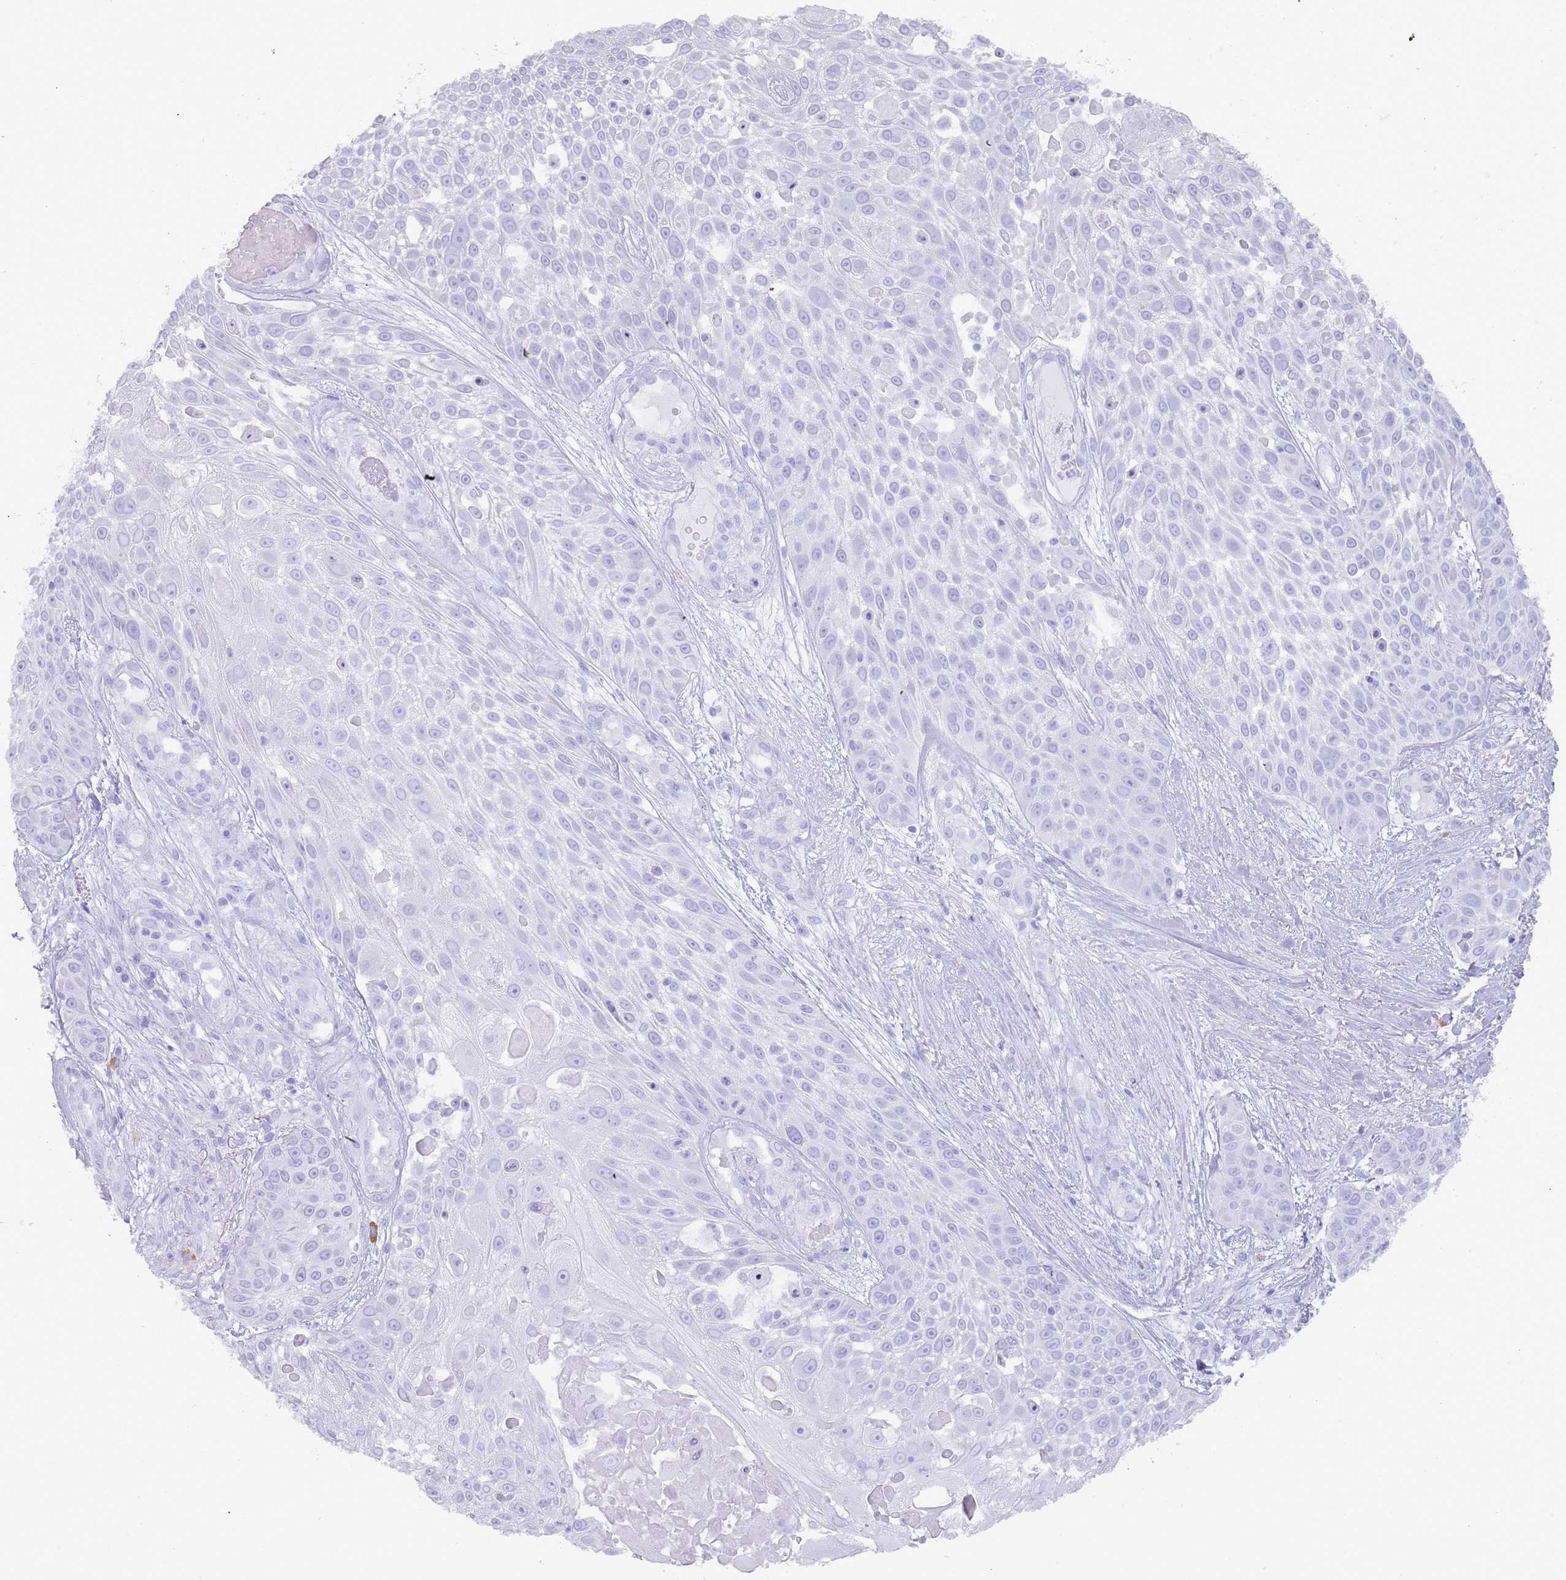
{"staining": {"intensity": "negative", "quantity": "none", "location": "none"}, "tissue": "skin cancer", "cell_type": "Tumor cells", "image_type": "cancer", "snomed": [{"axis": "morphology", "description": "Squamous cell carcinoma, NOS"}, {"axis": "topography", "description": "Skin"}], "caption": "Immunohistochemistry histopathology image of neoplastic tissue: human skin cancer (squamous cell carcinoma) stained with DAB (3,3'-diaminobenzidine) shows no significant protein positivity in tumor cells.", "gene": "MYADML2", "patient": {"sex": "female", "age": 86}}